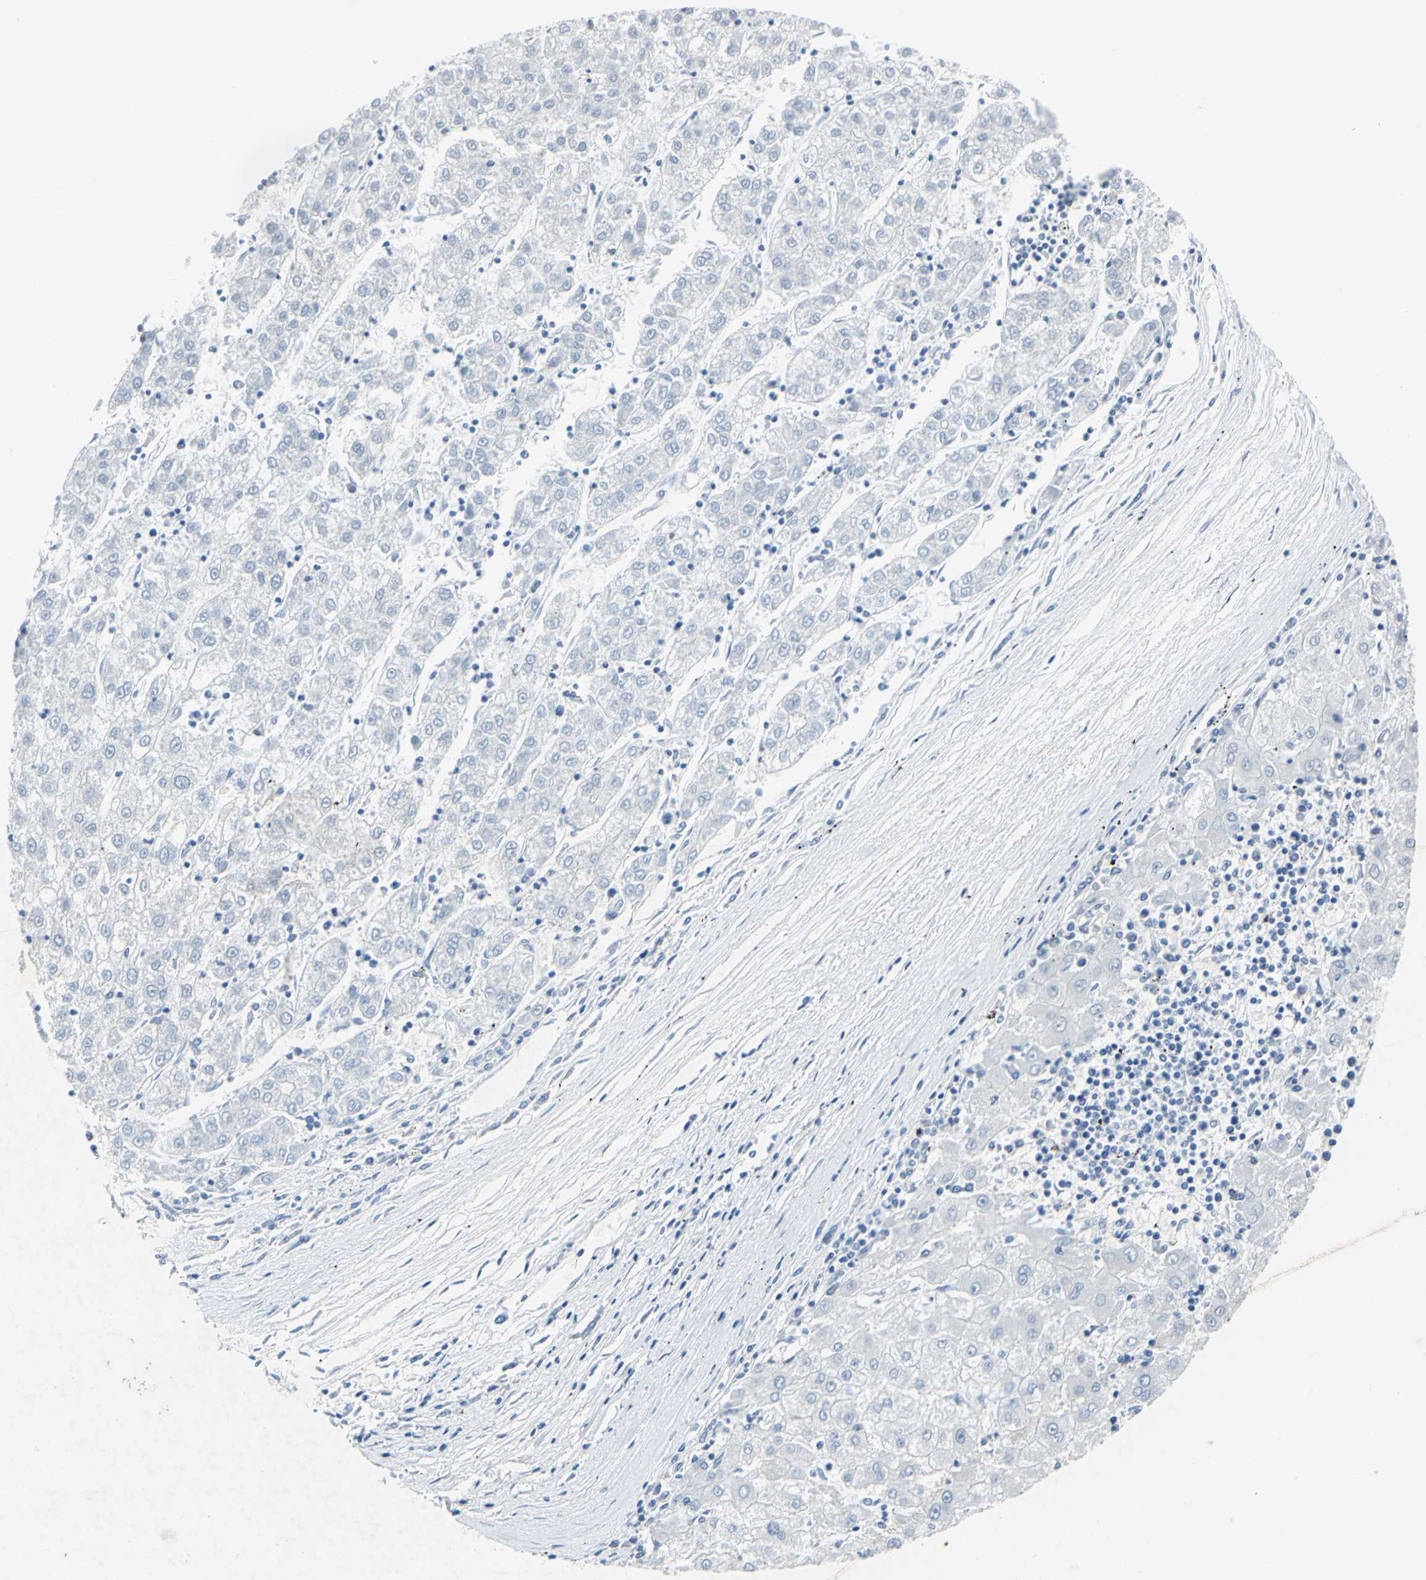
{"staining": {"intensity": "negative", "quantity": "none", "location": "none"}, "tissue": "liver cancer", "cell_type": "Tumor cells", "image_type": "cancer", "snomed": [{"axis": "morphology", "description": "Carcinoma, Hepatocellular, NOS"}, {"axis": "topography", "description": "Liver"}], "caption": "An immunohistochemistry (IHC) photomicrograph of liver cancer (hepatocellular carcinoma) is shown. There is no staining in tumor cells of liver cancer (hepatocellular carcinoma).", "gene": "SFN", "patient": {"sex": "male", "age": 72}}